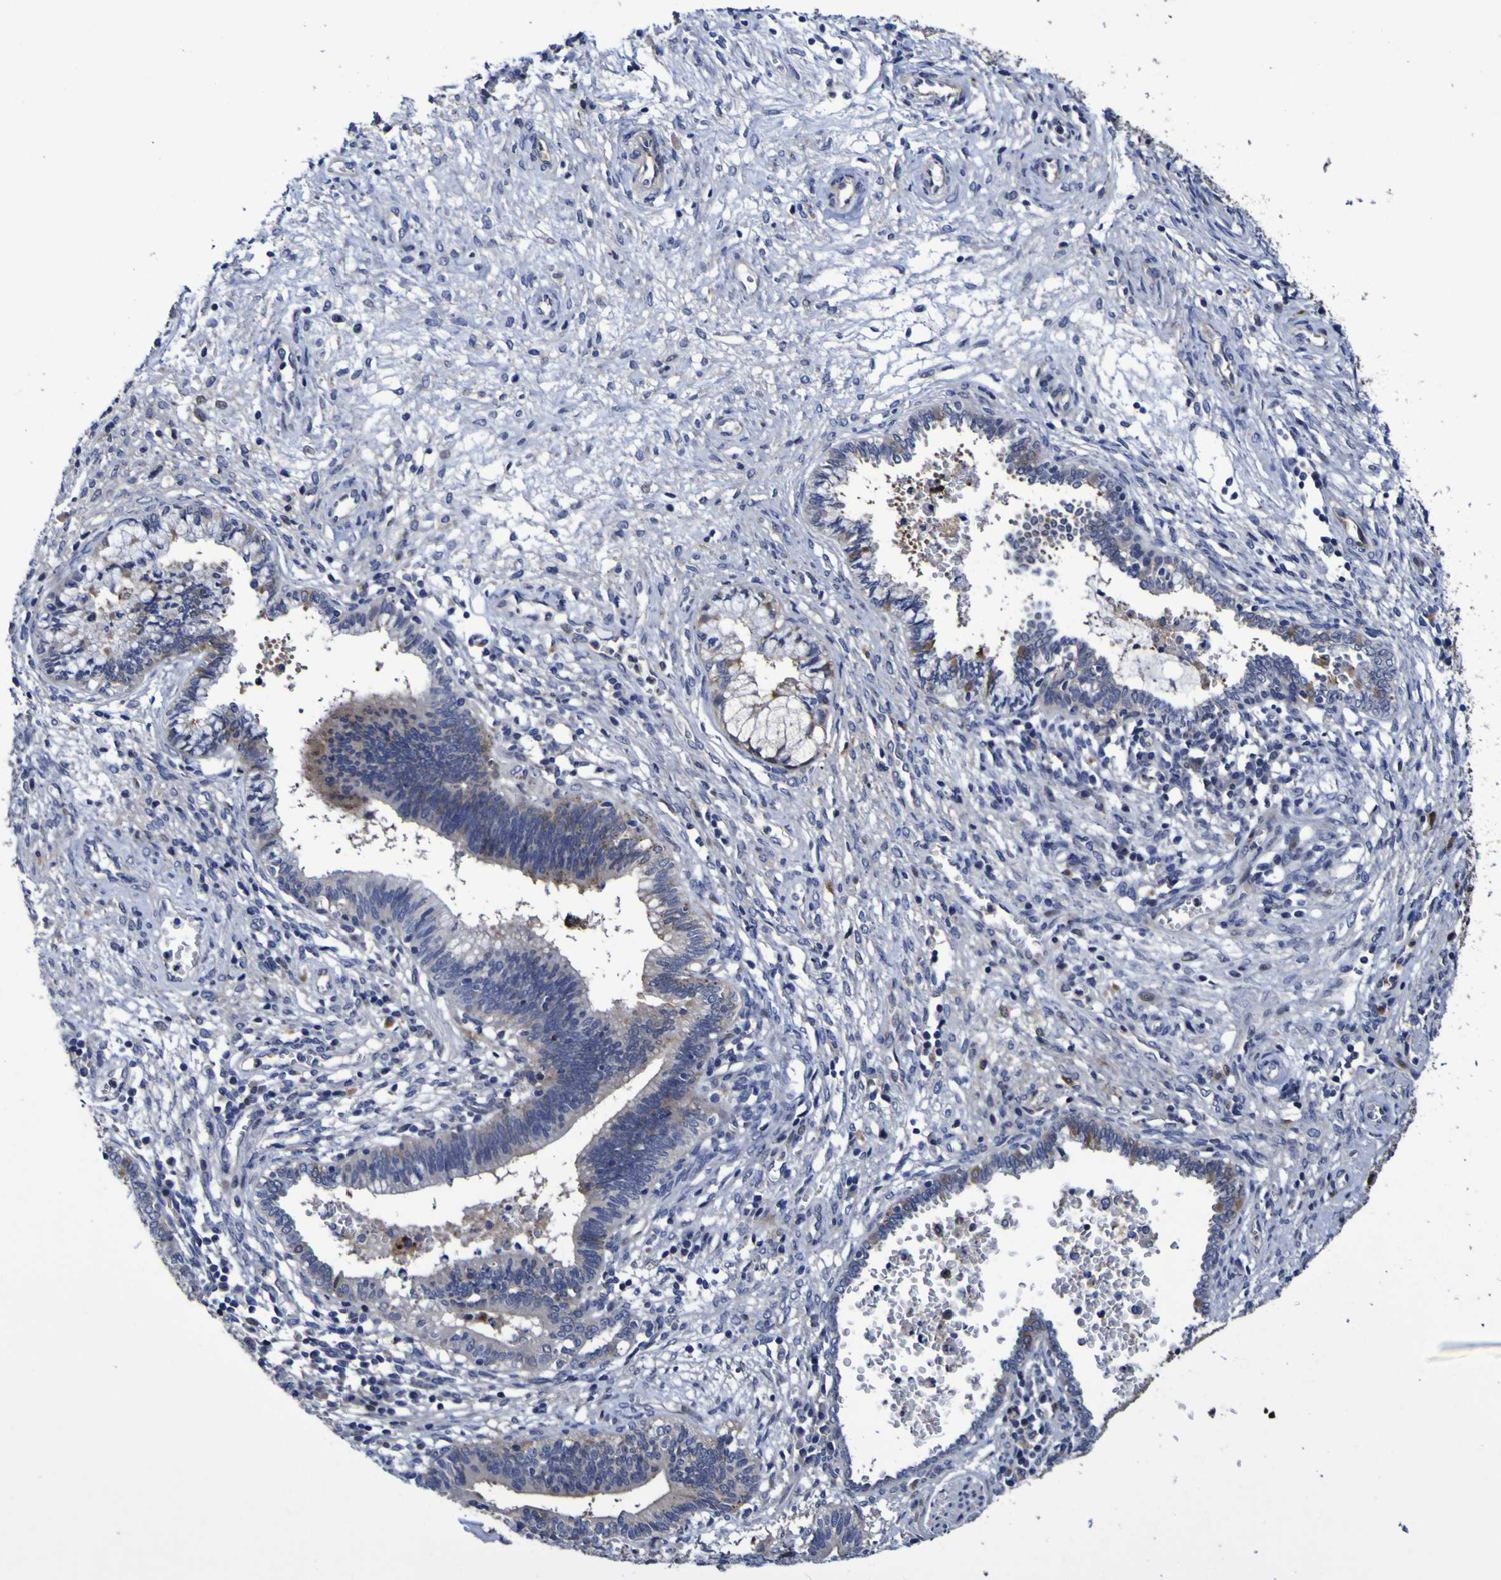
{"staining": {"intensity": "moderate", "quantity": "25%-75%", "location": "cytoplasmic/membranous"}, "tissue": "cervical cancer", "cell_type": "Tumor cells", "image_type": "cancer", "snomed": [{"axis": "morphology", "description": "Adenocarcinoma, NOS"}, {"axis": "topography", "description": "Cervix"}], "caption": "Moderate cytoplasmic/membranous protein expression is identified in approximately 25%-75% of tumor cells in cervical cancer (adenocarcinoma).", "gene": "MGLL", "patient": {"sex": "female", "age": 44}}